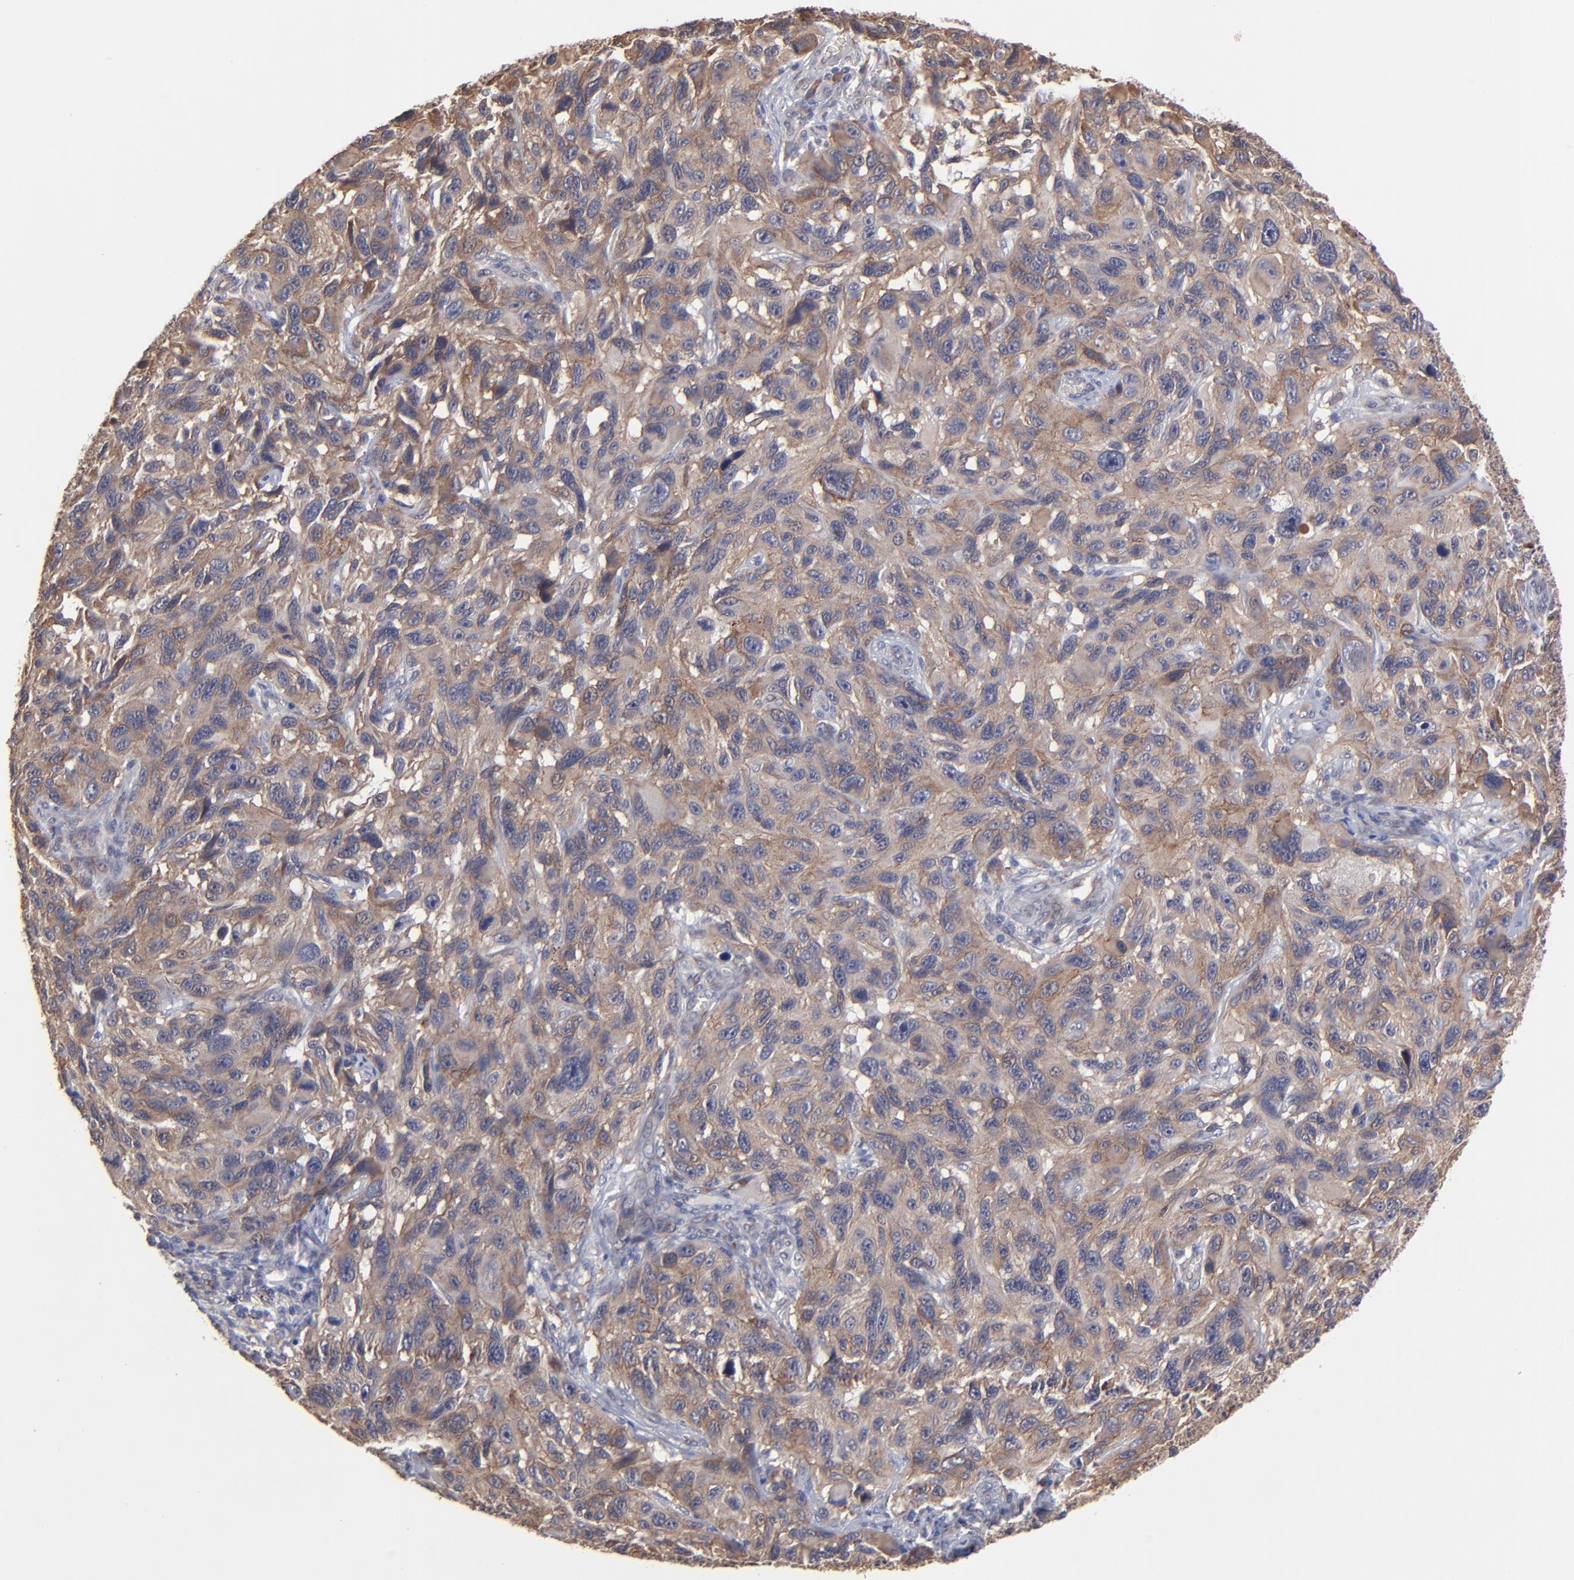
{"staining": {"intensity": "moderate", "quantity": ">75%", "location": "cytoplasmic/membranous"}, "tissue": "melanoma", "cell_type": "Tumor cells", "image_type": "cancer", "snomed": [{"axis": "morphology", "description": "Malignant melanoma, NOS"}, {"axis": "topography", "description": "Skin"}], "caption": "Melanoma tissue shows moderate cytoplasmic/membranous staining in approximately >75% of tumor cells (DAB (3,3'-diaminobenzidine) = brown stain, brightfield microscopy at high magnification).", "gene": "CHL1", "patient": {"sex": "male", "age": 53}}